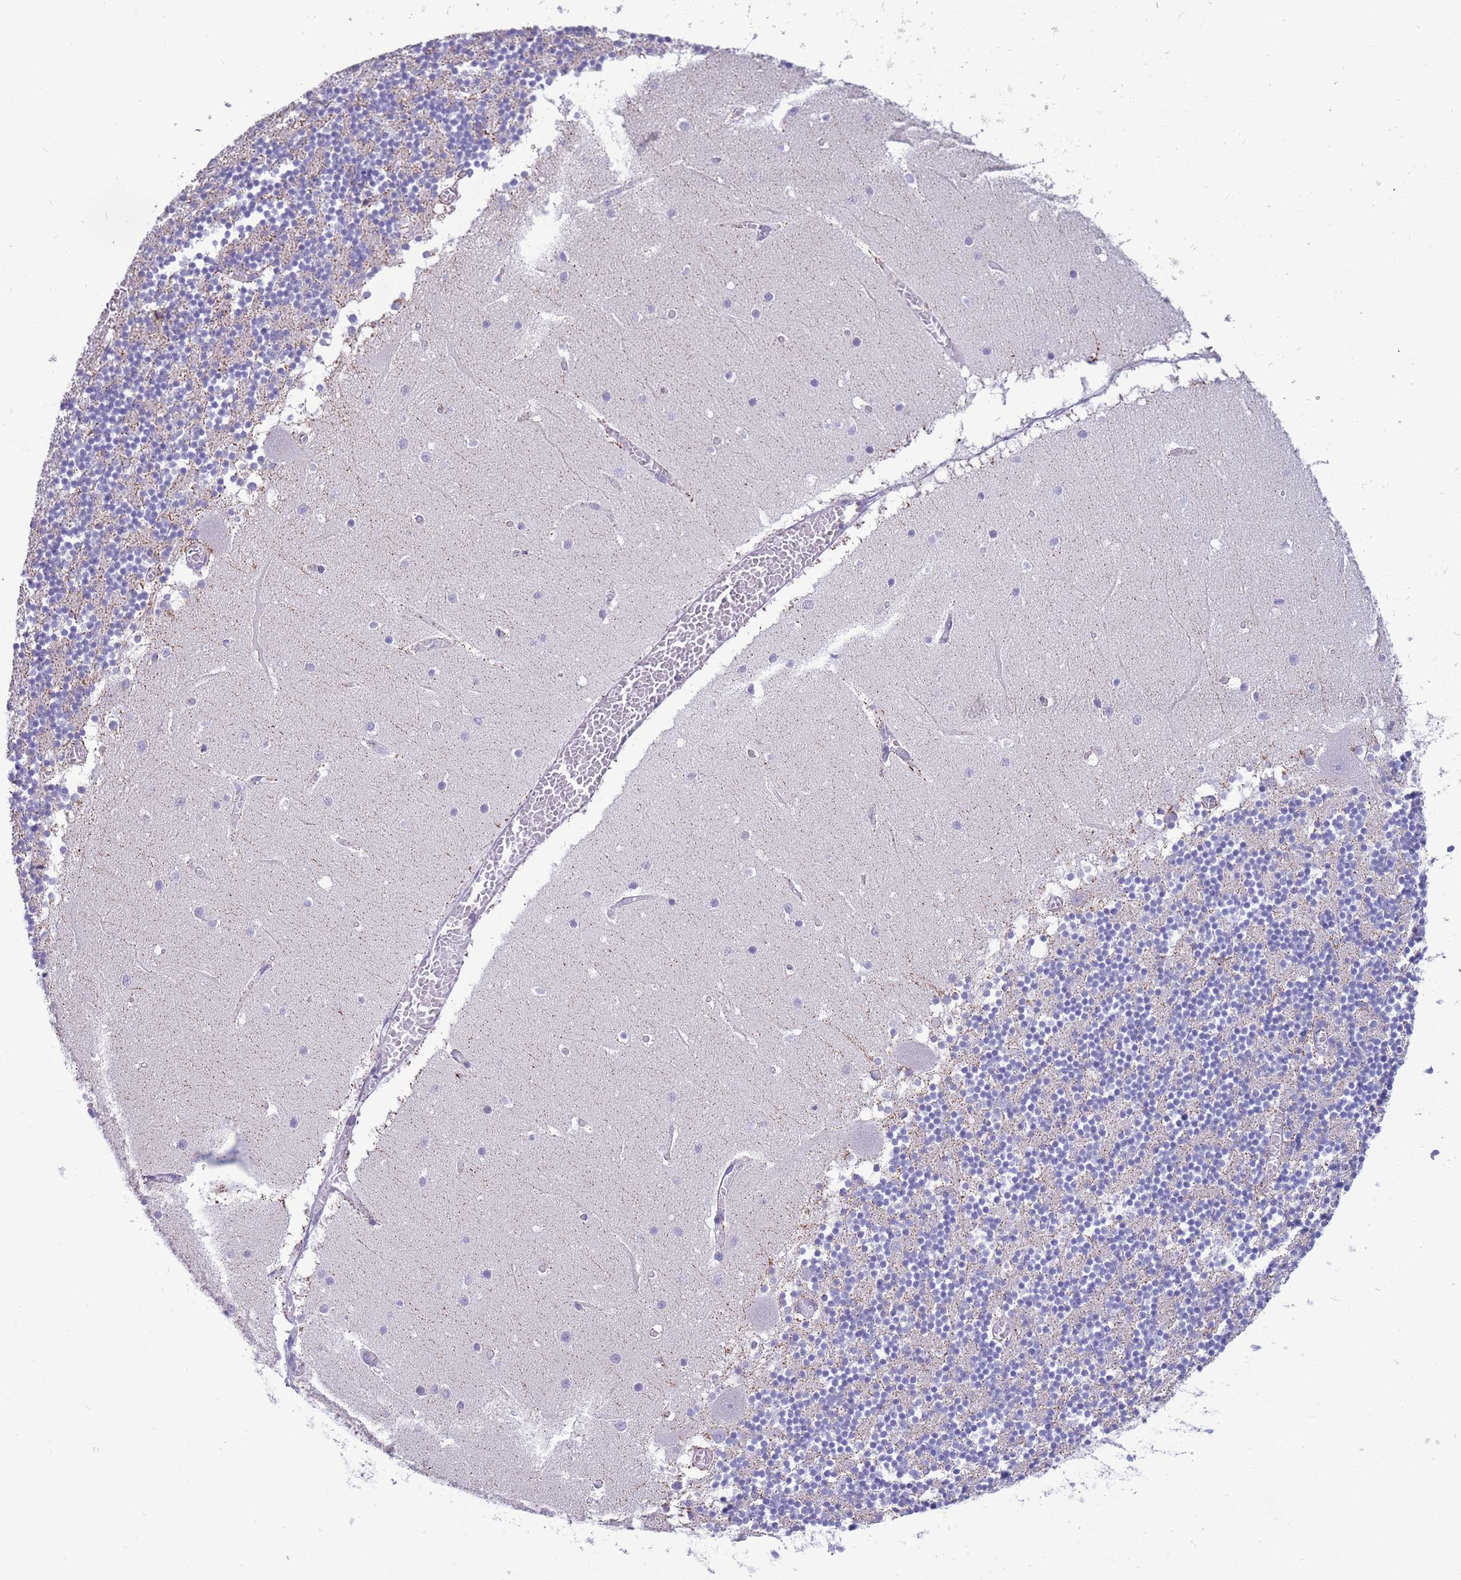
{"staining": {"intensity": "negative", "quantity": "none", "location": "none"}, "tissue": "cerebellum", "cell_type": "Cells in granular layer", "image_type": "normal", "snomed": [{"axis": "morphology", "description": "Normal tissue, NOS"}, {"axis": "topography", "description": "Cerebellum"}], "caption": "An immunohistochemistry micrograph of unremarkable cerebellum is shown. There is no staining in cells in granular layer of cerebellum.", "gene": "INTS2", "patient": {"sex": "female", "age": 28}}